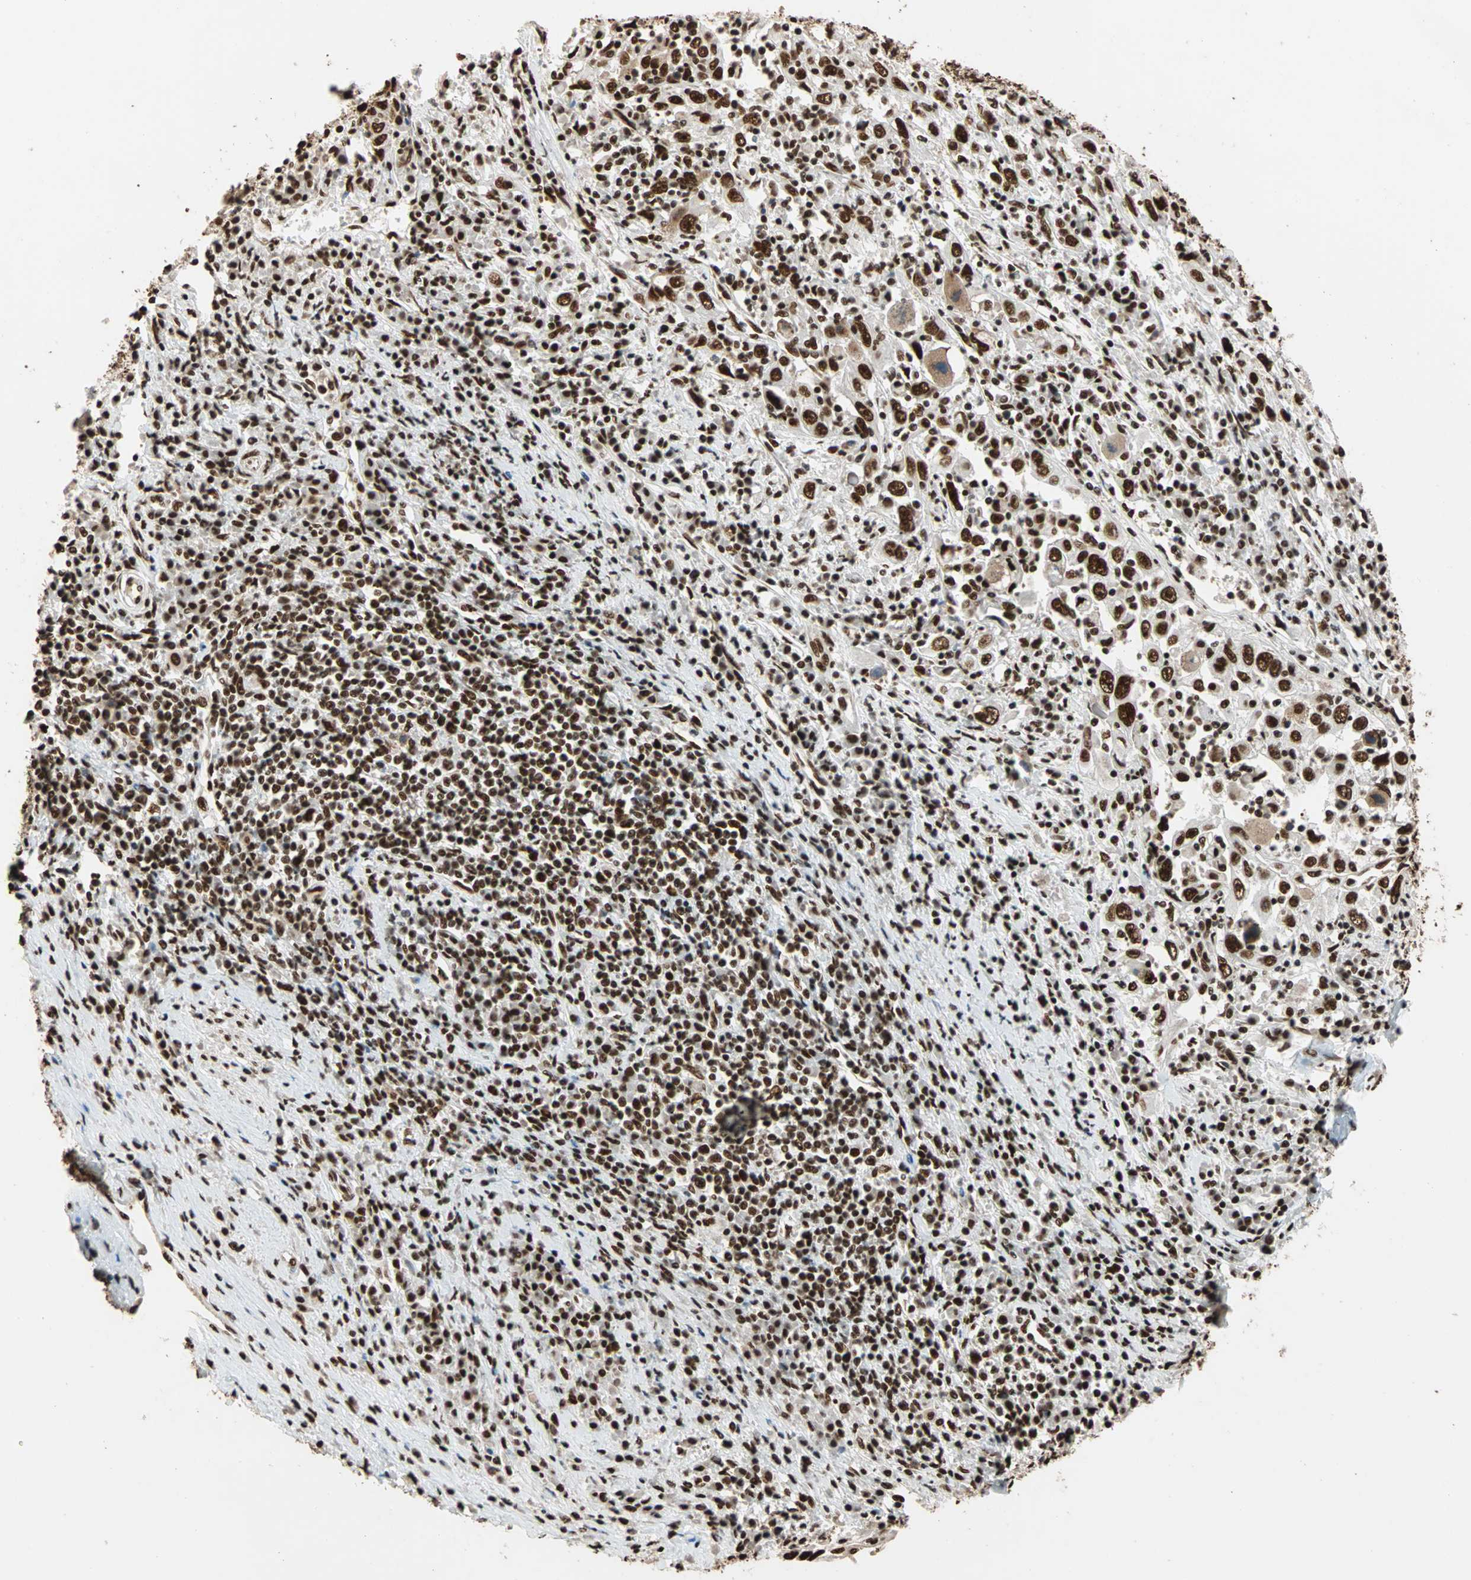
{"staining": {"intensity": "strong", "quantity": ">75%", "location": "nuclear"}, "tissue": "cervical cancer", "cell_type": "Tumor cells", "image_type": "cancer", "snomed": [{"axis": "morphology", "description": "Squamous cell carcinoma, NOS"}, {"axis": "topography", "description": "Cervix"}], "caption": "Cervical cancer stained with a brown dye reveals strong nuclear positive staining in about >75% of tumor cells.", "gene": "ILF2", "patient": {"sex": "female", "age": 46}}